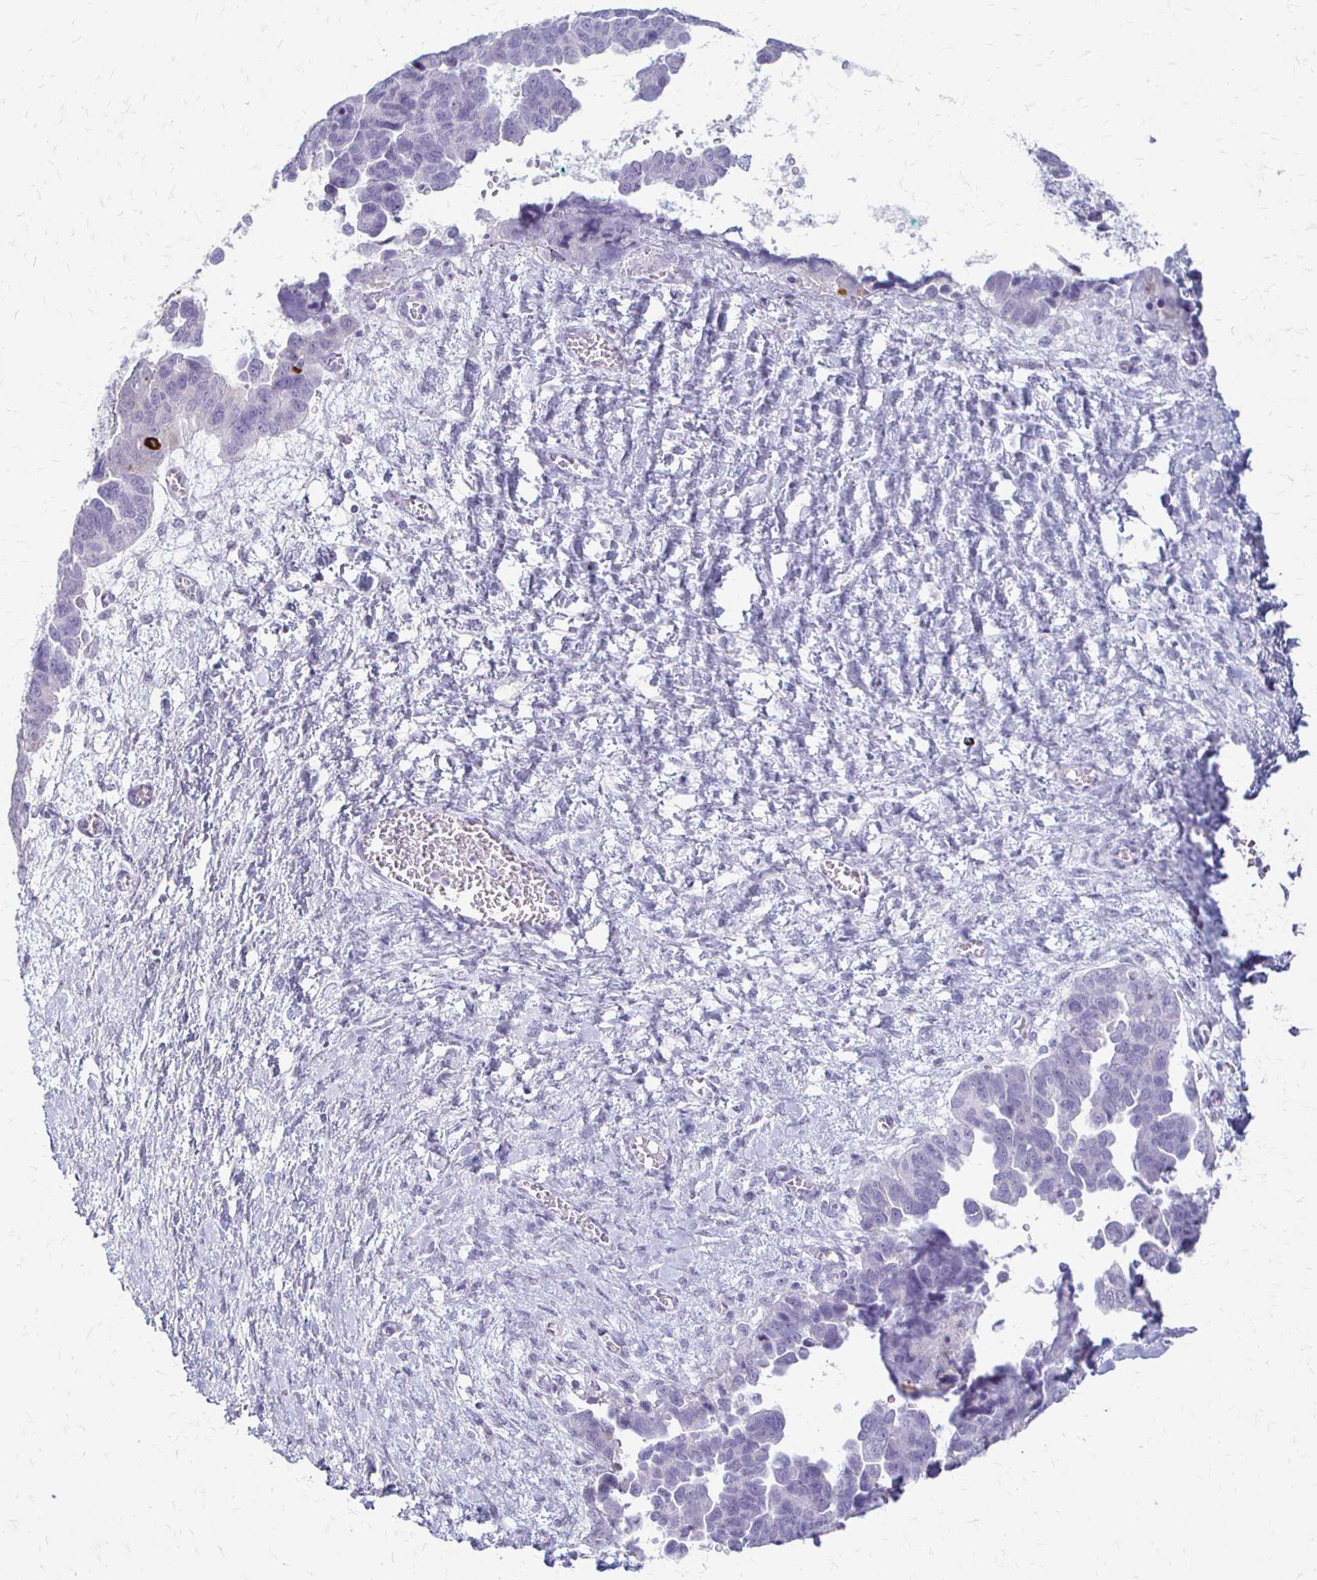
{"staining": {"intensity": "negative", "quantity": "none", "location": "none"}, "tissue": "ovarian cancer", "cell_type": "Tumor cells", "image_type": "cancer", "snomed": [{"axis": "morphology", "description": "Cystadenocarcinoma, serous, NOS"}, {"axis": "topography", "description": "Ovary"}], "caption": "This is a micrograph of immunohistochemistry staining of ovarian cancer (serous cystadenocarcinoma), which shows no staining in tumor cells. (DAB immunohistochemistry visualized using brightfield microscopy, high magnification).", "gene": "ACP5", "patient": {"sex": "female", "age": 64}}